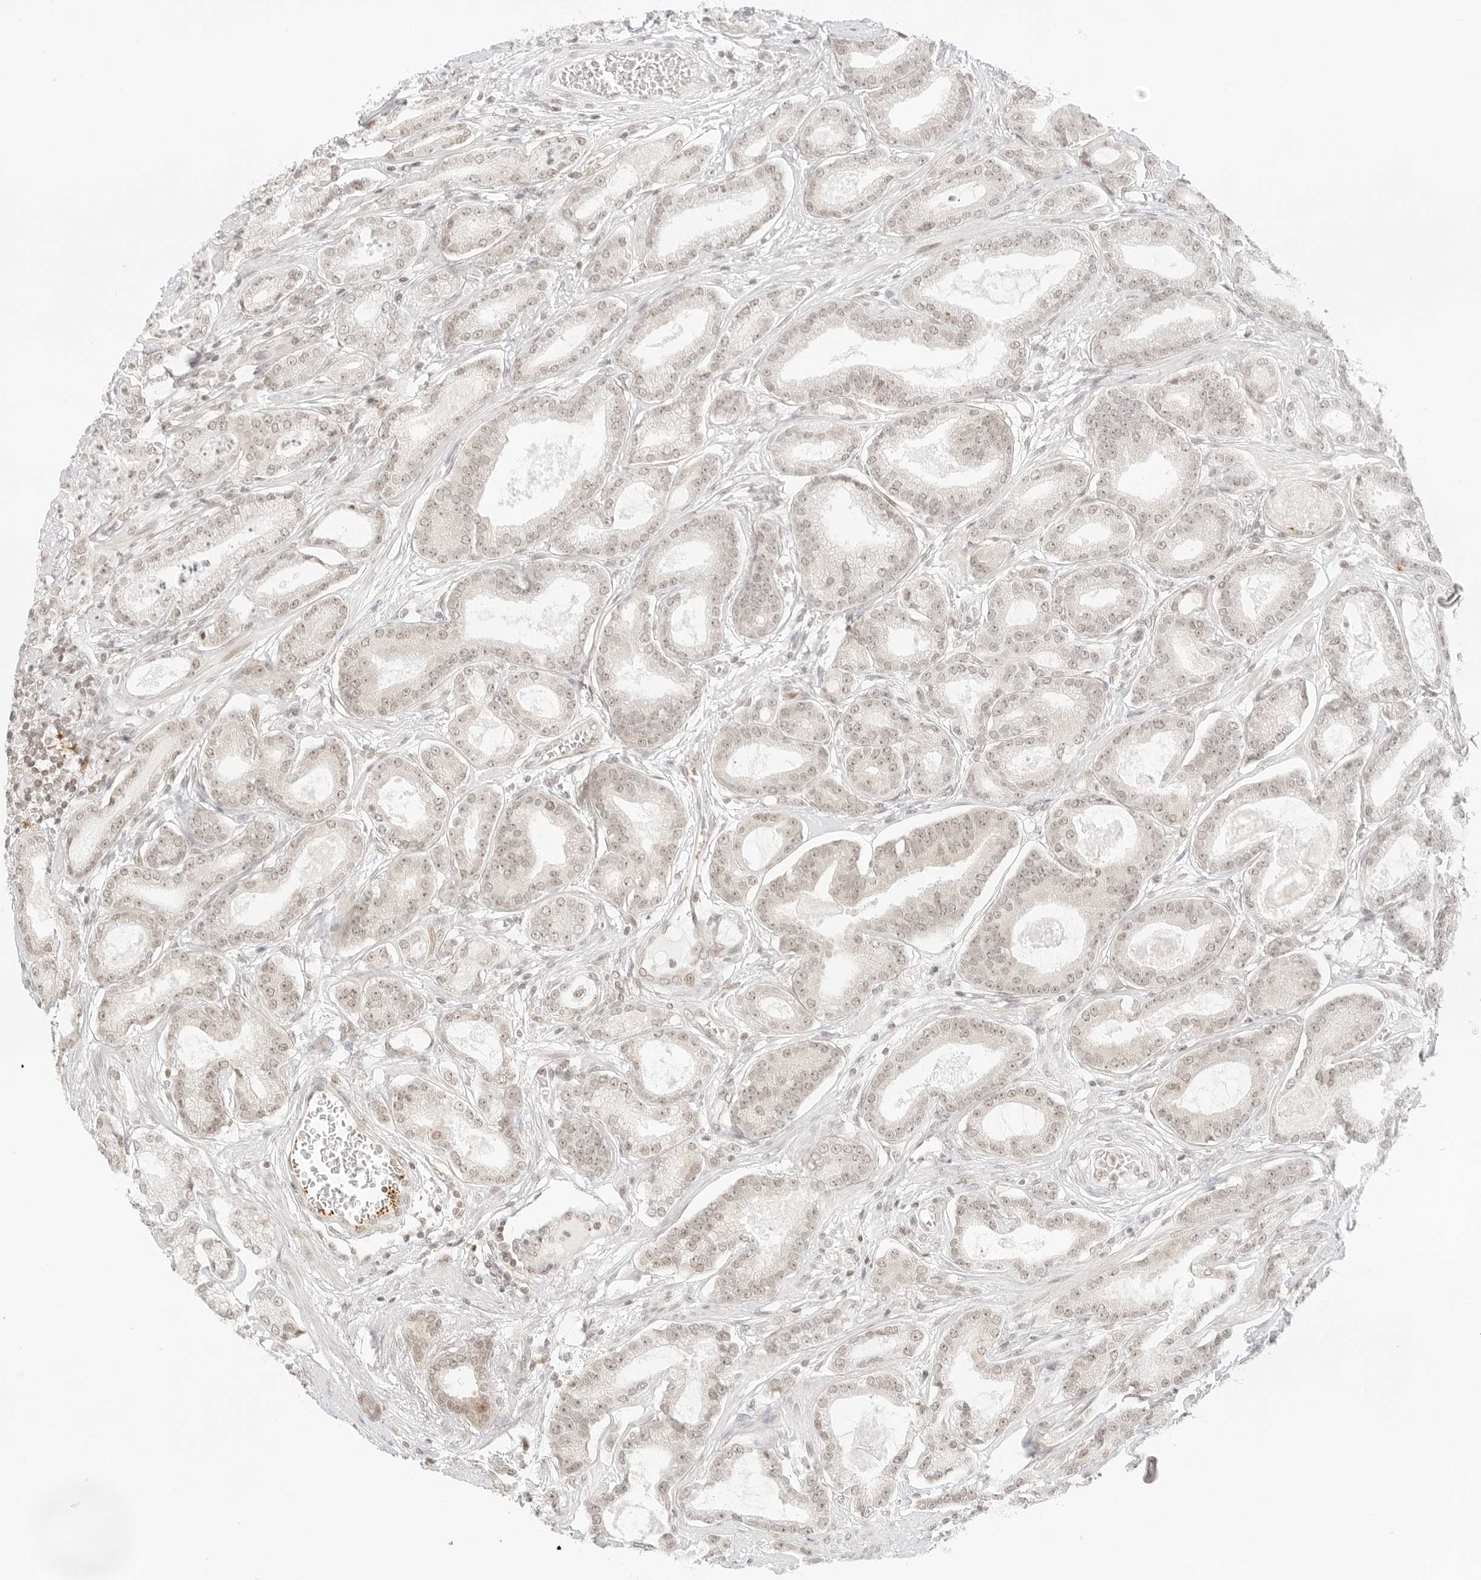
{"staining": {"intensity": "weak", "quantity": "<25%", "location": "nuclear"}, "tissue": "prostate cancer", "cell_type": "Tumor cells", "image_type": "cancer", "snomed": [{"axis": "morphology", "description": "Adenocarcinoma, Low grade"}, {"axis": "topography", "description": "Prostate"}], "caption": "Tumor cells are negative for brown protein staining in prostate cancer (low-grade adenocarcinoma).", "gene": "GNAS", "patient": {"sex": "male", "age": 60}}